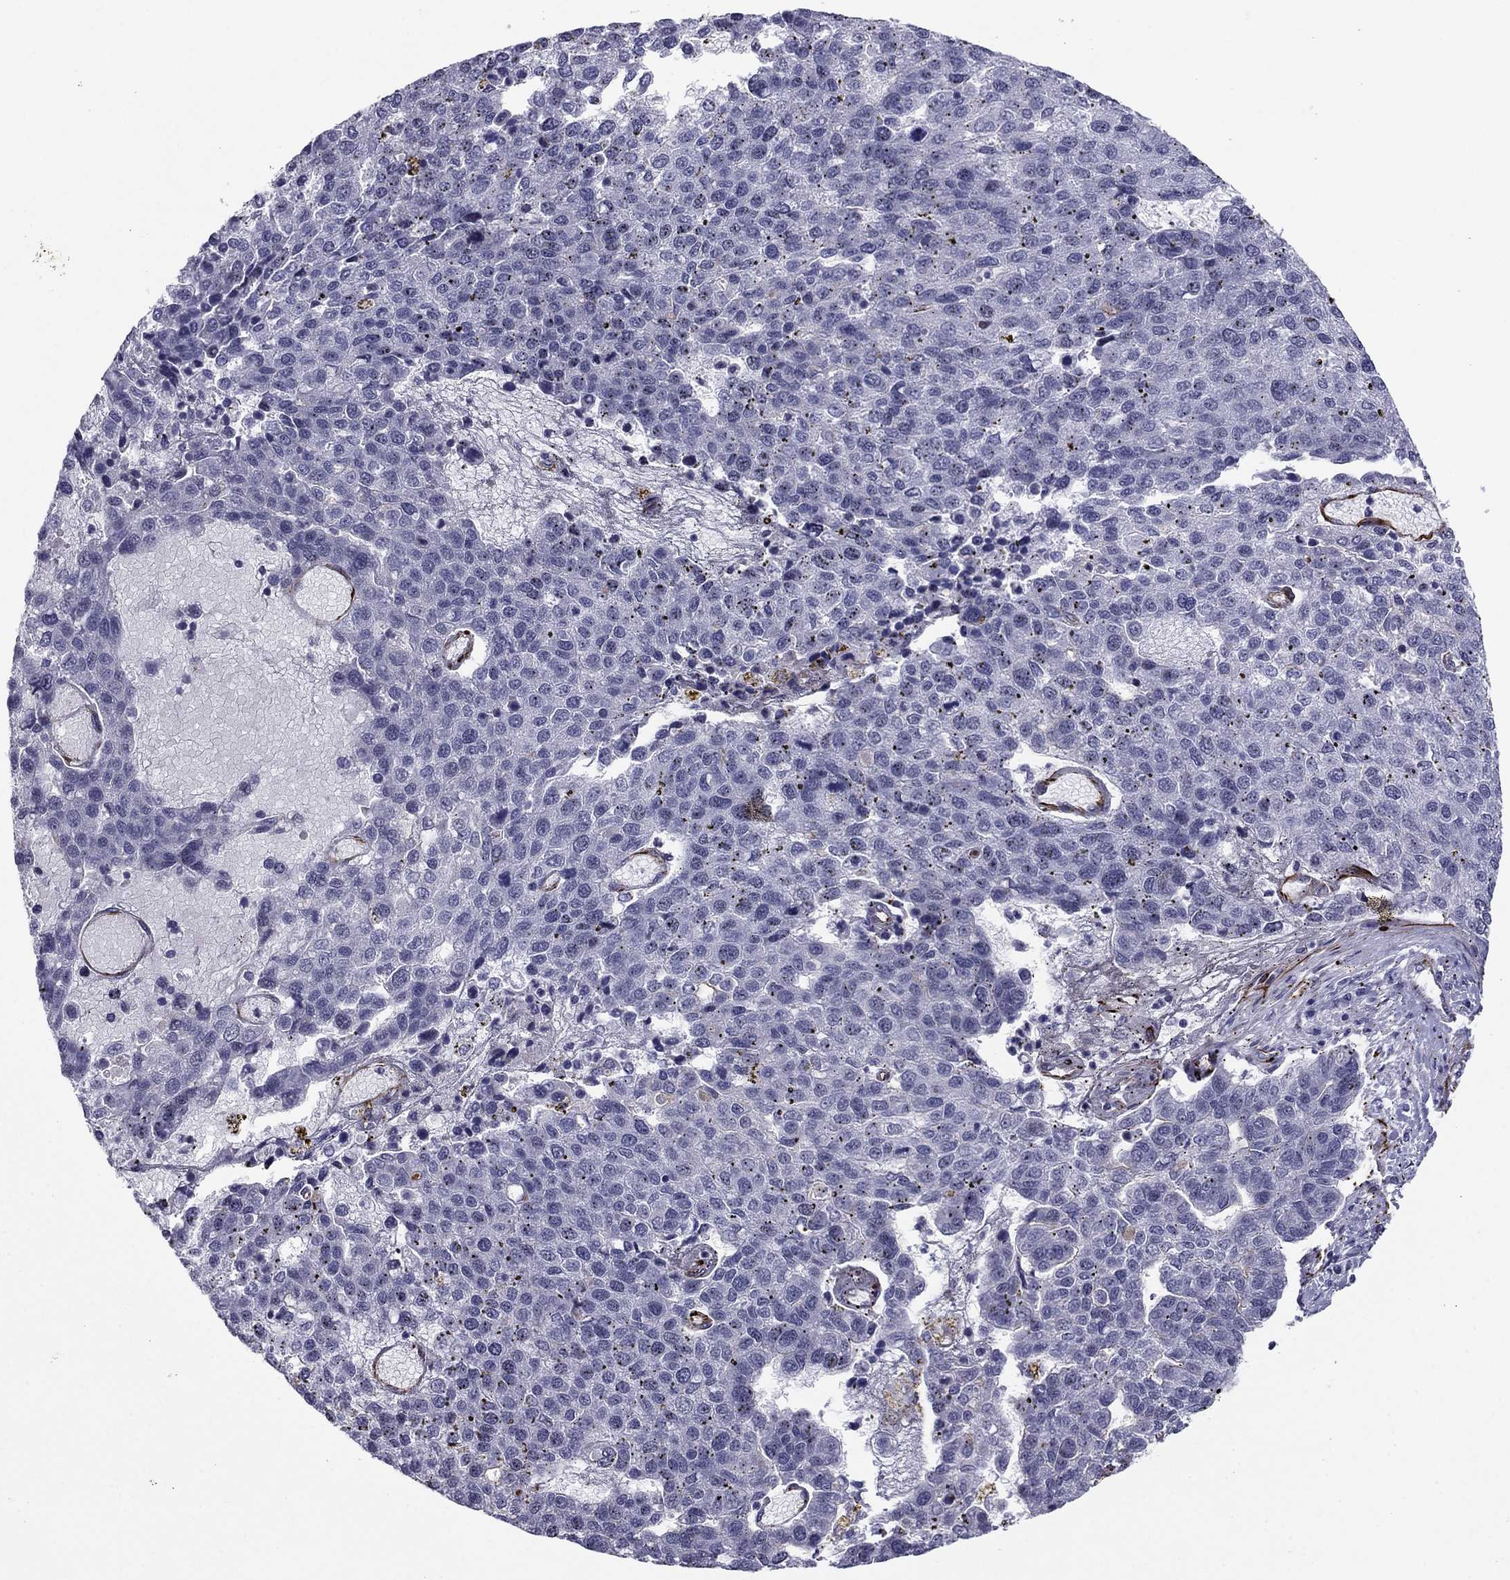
{"staining": {"intensity": "negative", "quantity": "none", "location": "none"}, "tissue": "pancreatic cancer", "cell_type": "Tumor cells", "image_type": "cancer", "snomed": [{"axis": "morphology", "description": "Adenocarcinoma, NOS"}, {"axis": "topography", "description": "Pancreas"}], "caption": "This is an IHC histopathology image of human pancreatic cancer (adenocarcinoma). There is no positivity in tumor cells.", "gene": "ANKS4B", "patient": {"sex": "female", "age": 61}}